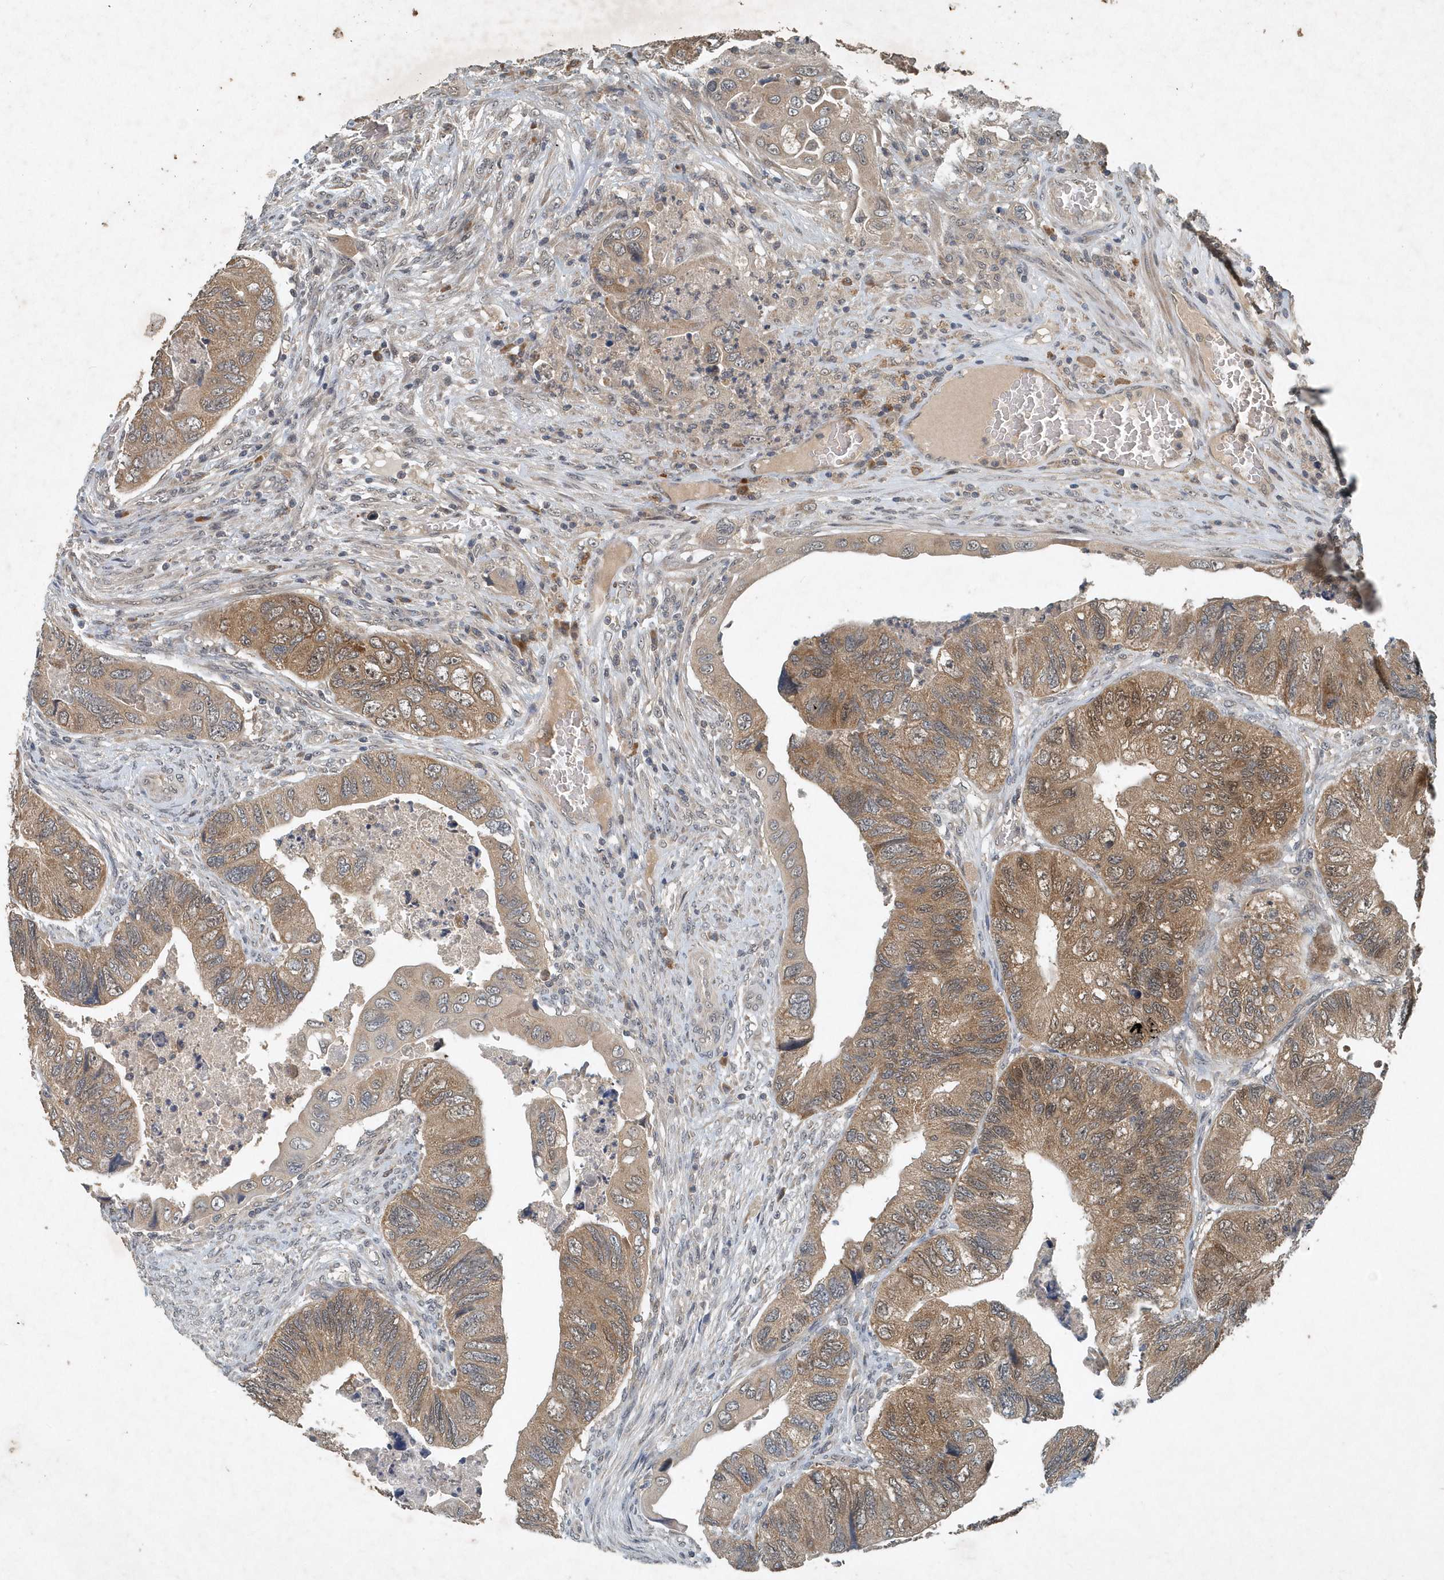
{"staining": {"intensity": "moderate", "quantity": ">75%", "location": "cytoplasmic/membranous"}, "tissue": "colorectal cancer", "cell_type": "Tumor cells", "image_type": "cancer", "snomed": [{"axis": "morphology", "description": "Adenocarcinoma, NOS"}, {"axis": "topography", "description": "Rectum"}], "caption": "Protein expression analysis of colorectal cancer (adenocarcinoma) exhibits moderate cytoplasmic/membranous staining in about >75% of tumor cells.", "gene": "SCFD2", "patient": {"sex": "male", "age": 63}}